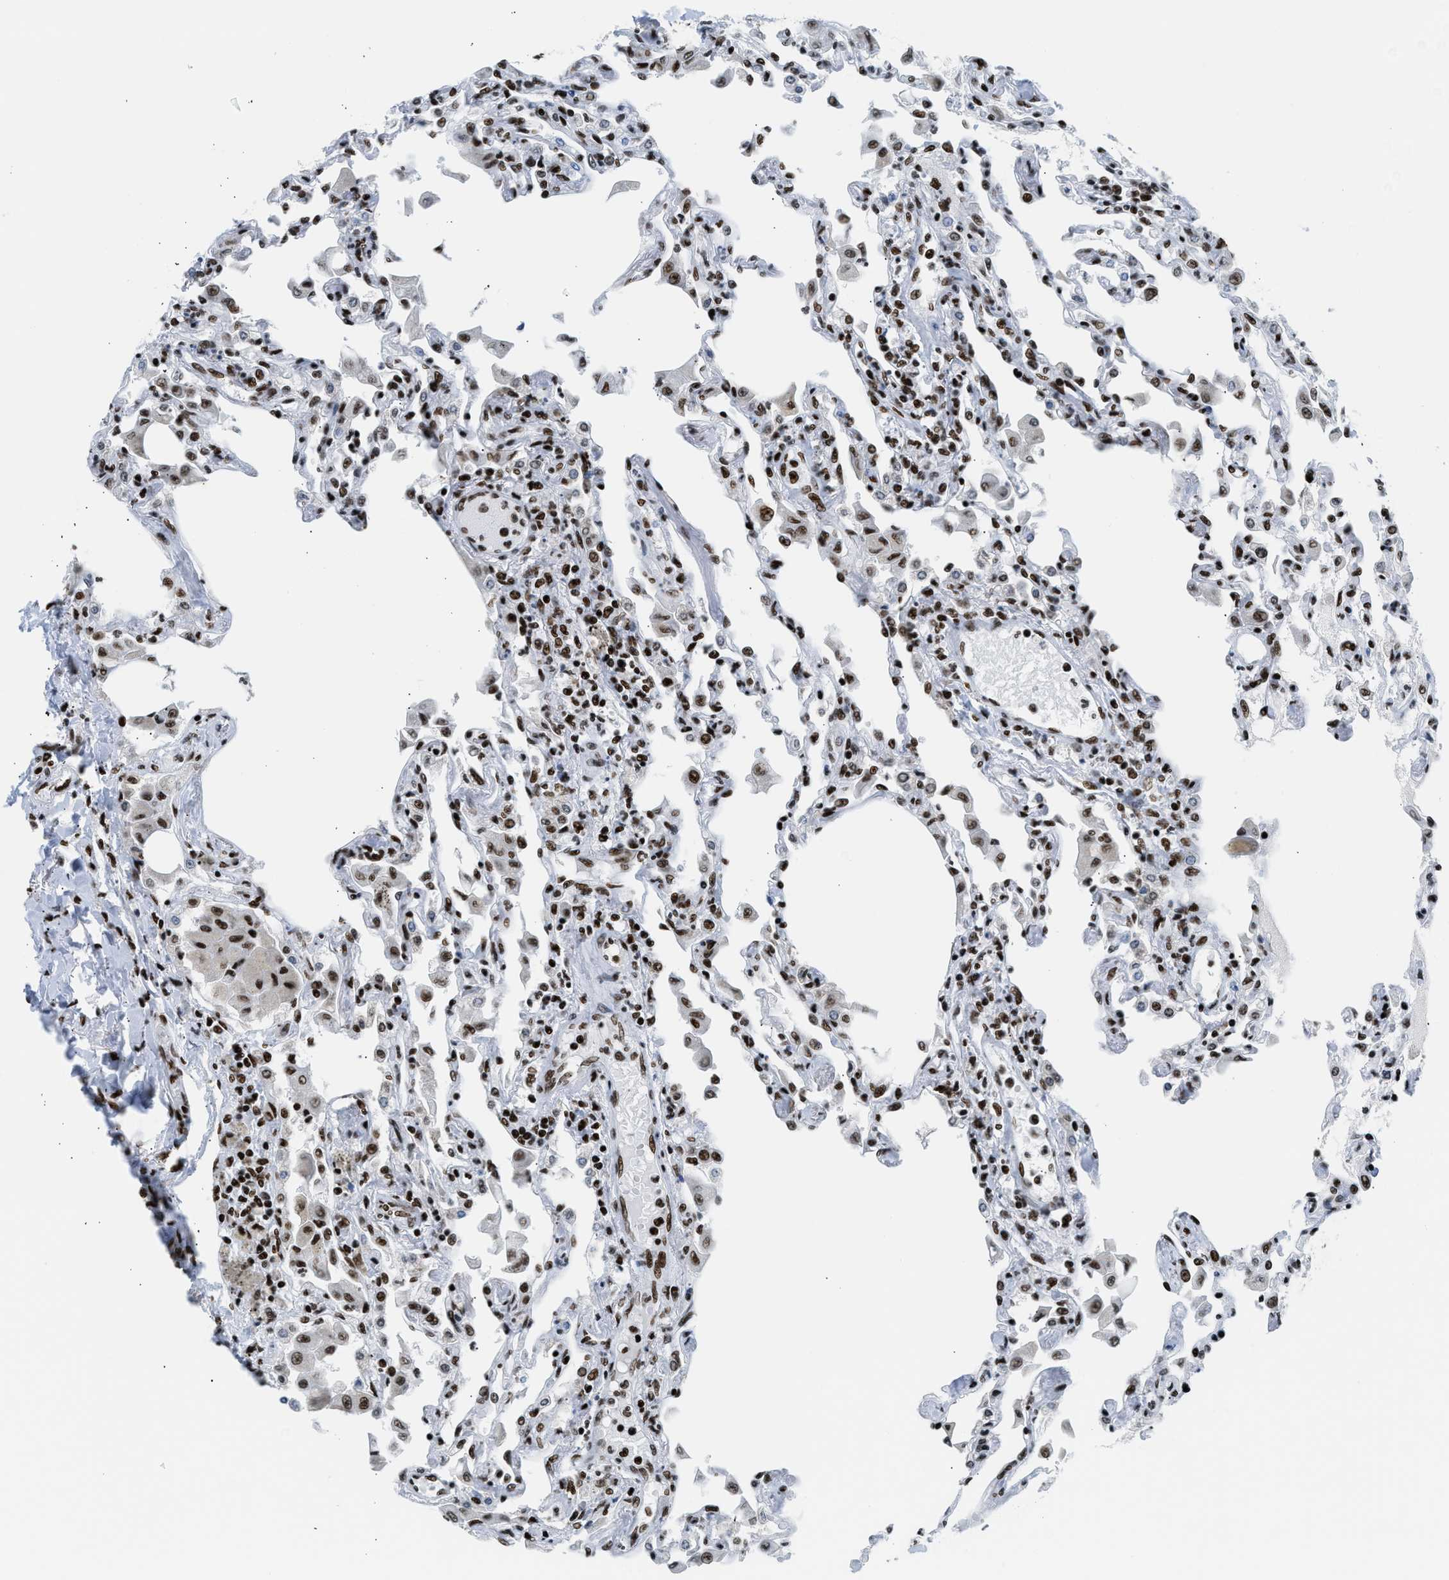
{"staining": {"intensity": "strong", "quantity": ">75%", "location": "nuclear"}, "tissue": "lung", "cell_type": "Alveolar cells", "image_type": "normal", "snomed": [{"axis": "morphology", "description": "Normal tissue, NOS"}, {"axis": "topography", "description": "Bronchus"}, {"axis": "topography", "description": "Lung"}], "caption": "This micrograph demonstrates IHC staining of unremarkable human lung, with high strong nuclear positivity in about >75% of alveolar cells.", "gene": "PIF1", "patient": {"sex": "female", "age": 49}}